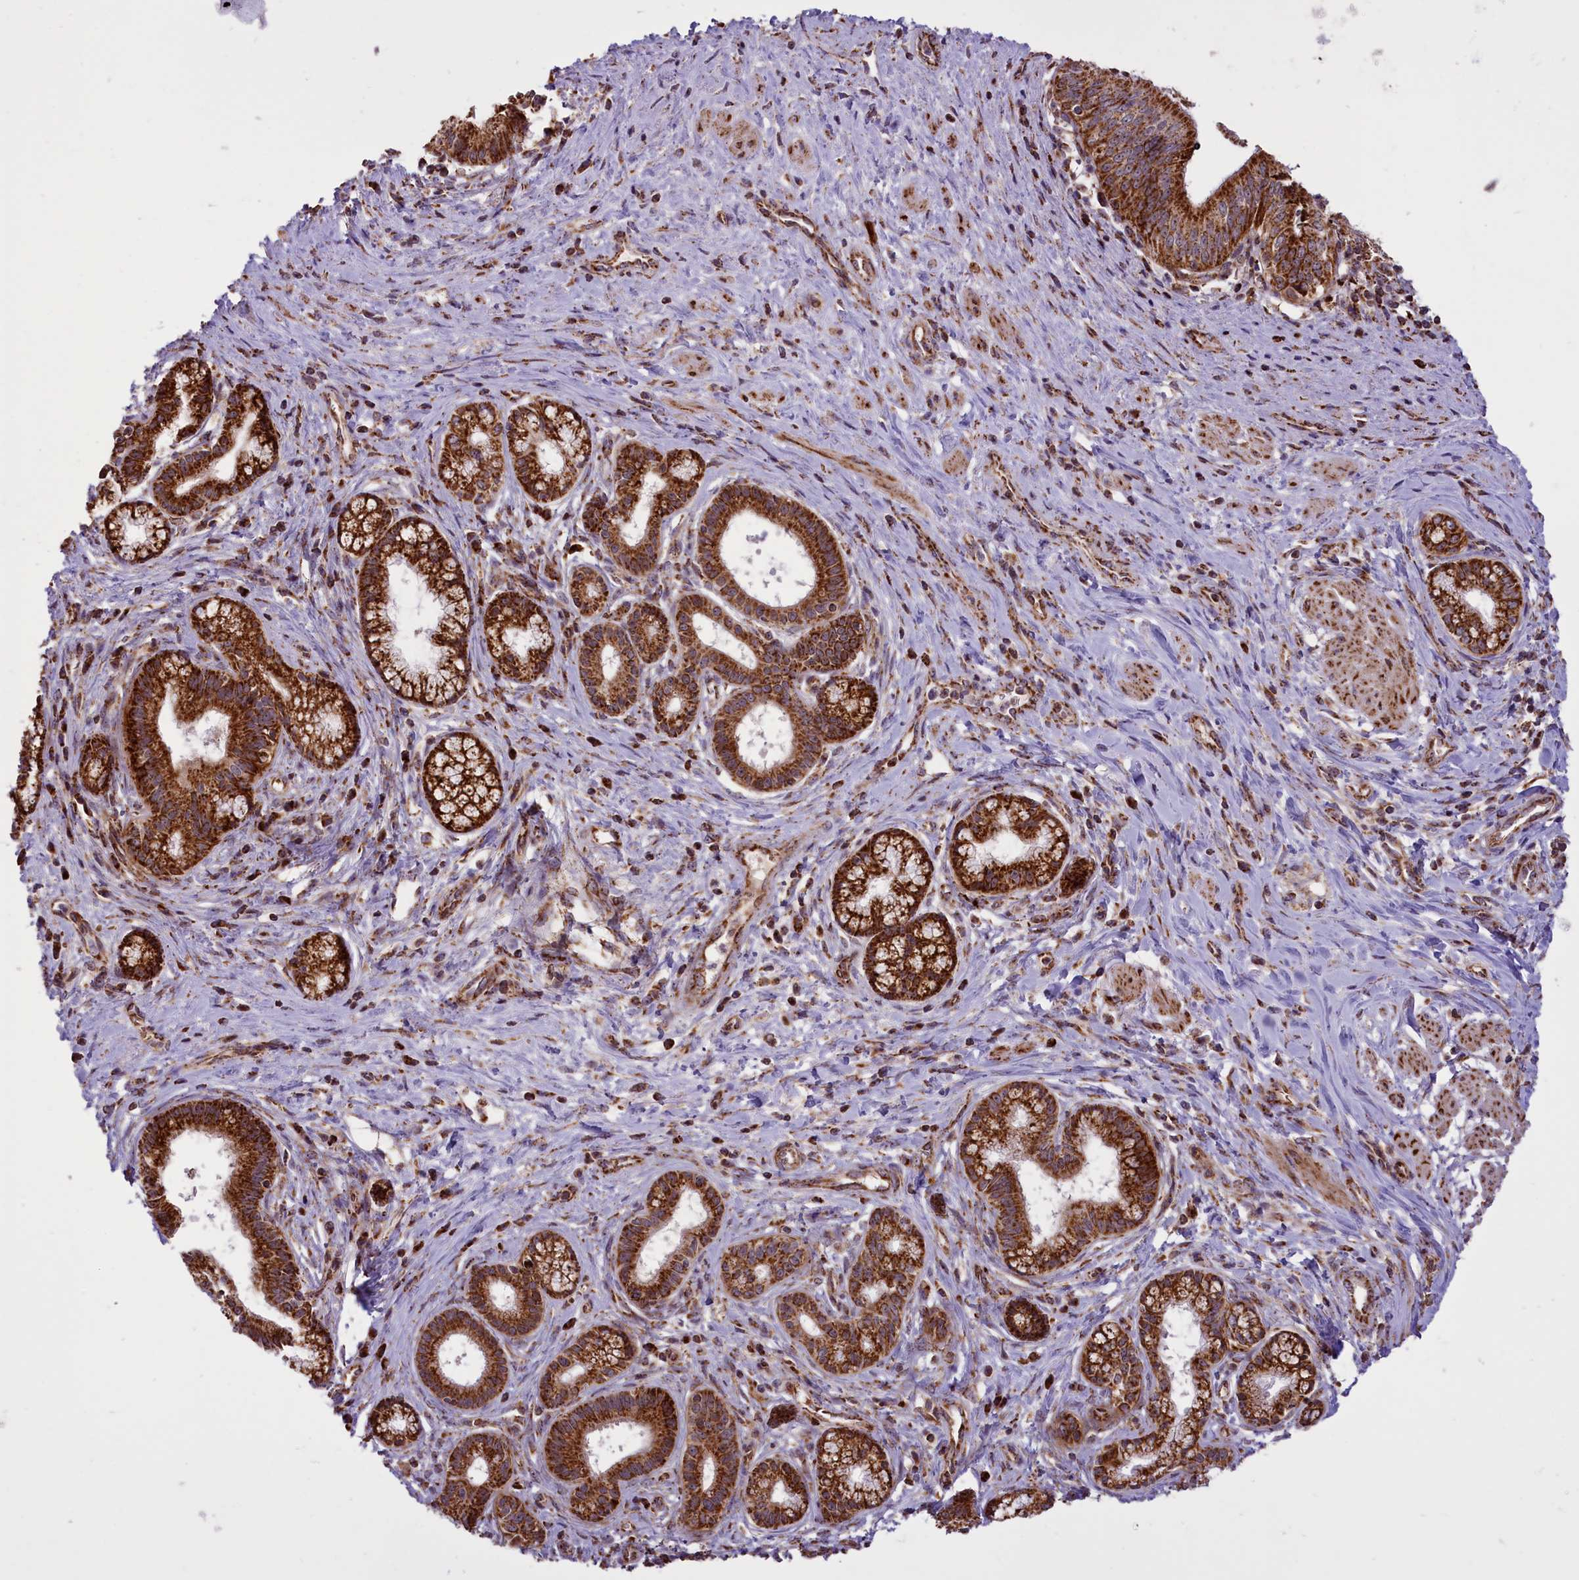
{"staining": {"intensity": "strong", "quantity": ">75%", "location": "cytoplasmic/membranous"}, "tissue": "pancreatic cancer", "cell_type": "Tumor cells", "image_type": "cancer", "snomed": [{"axis": "morphology", "description": "Adenocarcinoma, NOS"}, {"axis": "topography", "description": "Pancreas"}], "caption": "Pancreatic cancer stained with a brown dye reveals strong cytoplasmic/membranous positive expression in about >75% of tumor cells.", "gene": "NDUFS5", "patient": {"sex": "male", "age": 72}}